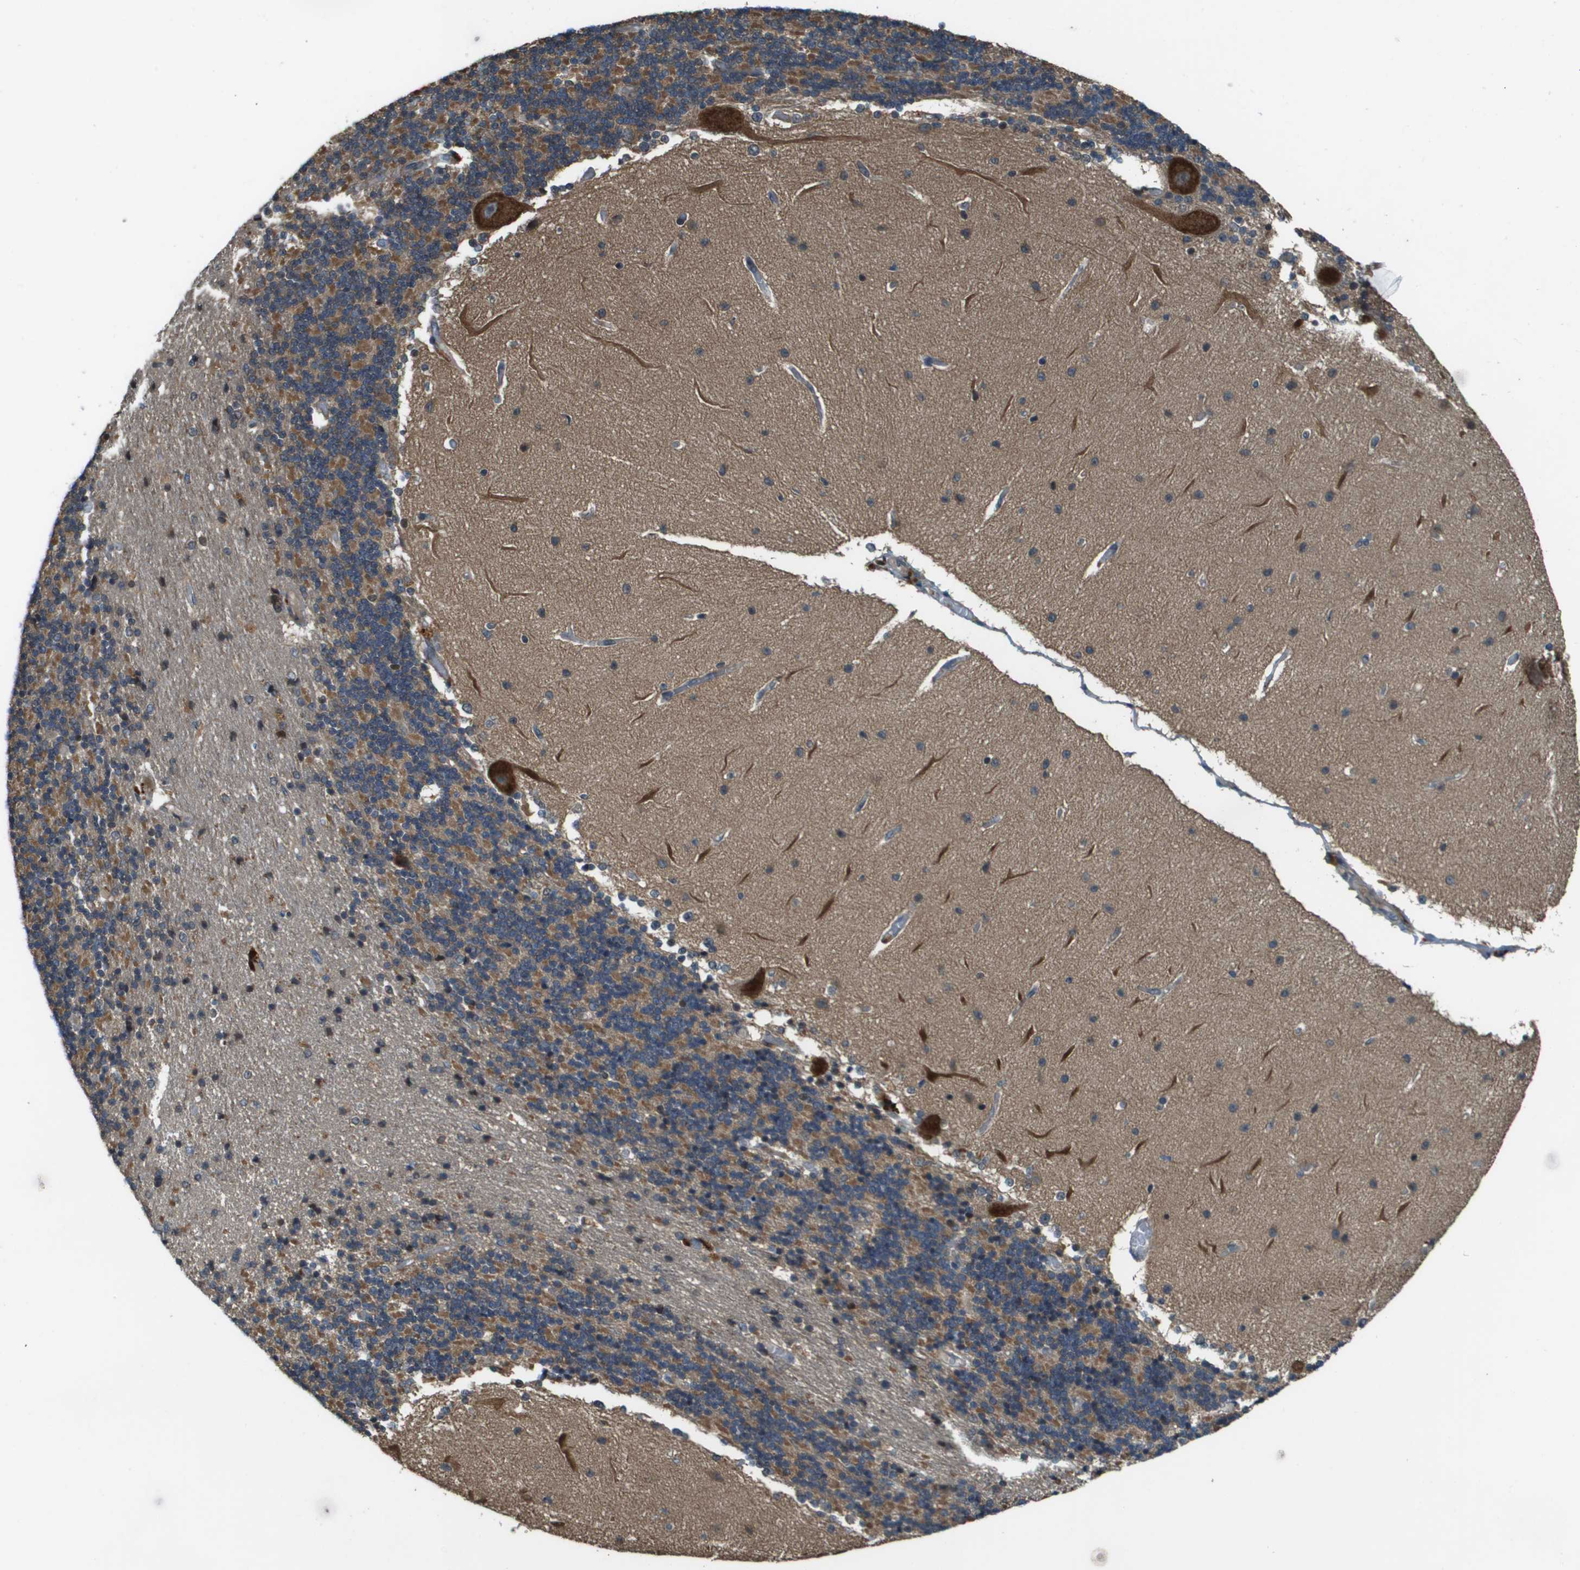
{"staining": {"intensity": "moderate", "quantity": "25%-75%", "location": "cytoplasmic/membranous"}, "tissue": "cerebellum", "cell_type": "Cells in granular layer", "image_type": "normal", "snomed": [{"axis": "morphology", "description": "Normal tissue, NOS"}, {"axis": "topography", "description": "Cerebellum"}], "caption": "Cells in granular layer reveal medium levels of moderate cytoplasmic/membranous positivity in approximately 25%-75% of cells in unremarkable human cerebellum. (DAB (3,3'-diaminobenzidine) IHC, brown staining for protein, blue staining for nuclei).", "gene": "CDKN2C", "patient": {"sex": "female", "age": 54}}